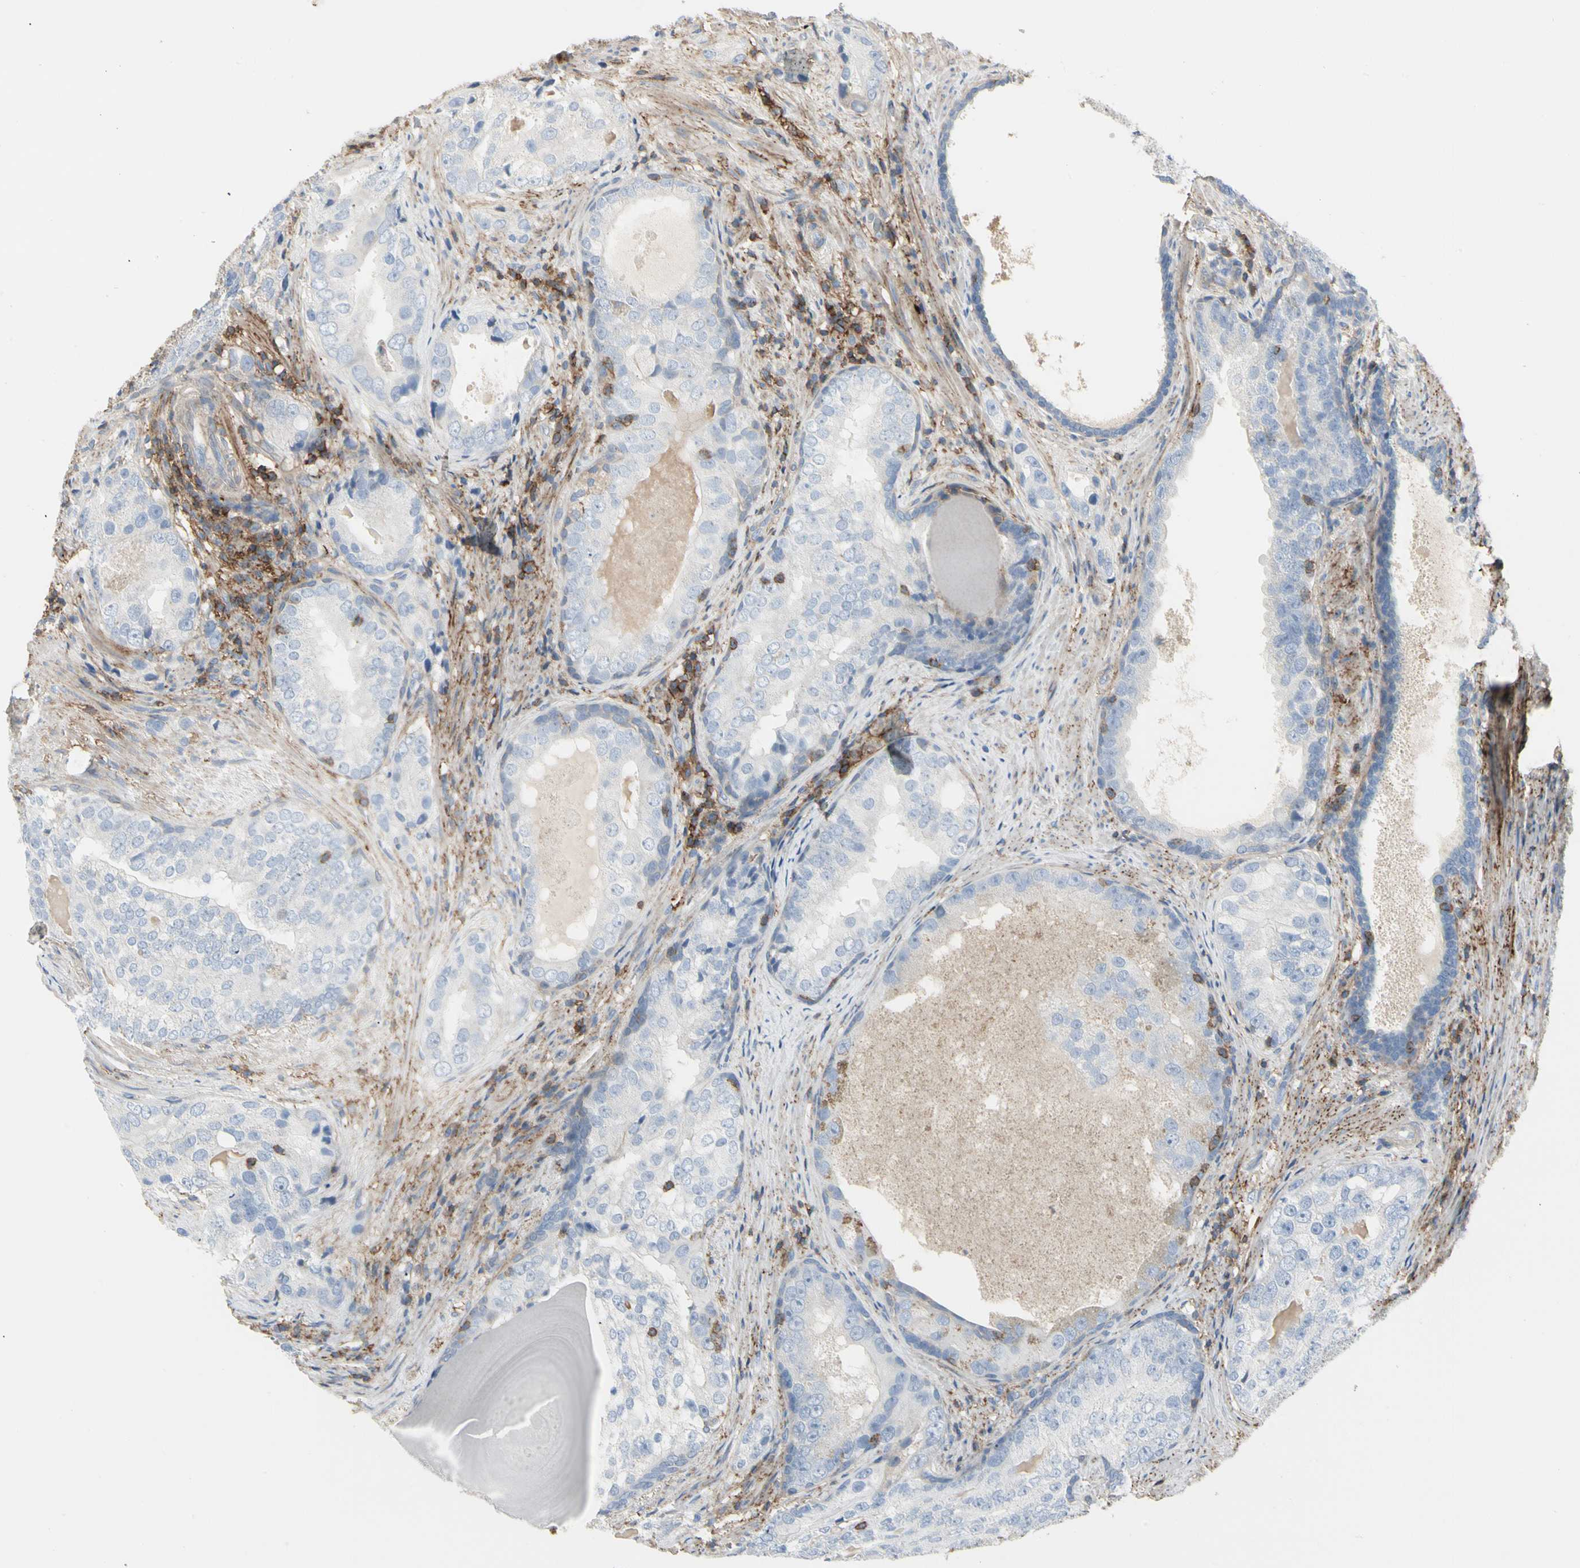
{"staining": {"intensity": "negative", "quantity": "none", "location": "none"}, "tissue": "prostate cancer", "cell_type": "Tumor cells", "image_type": "cancer", "snomed": [{"axis": "morphology", "description": "Adenocarcinoma, High grade"}, {"axis": "topography", "description": "Prostate"}], "caption": "Immunohistochemistry (IHC) image of human prostate high-grade adenocarcinoma stained for a protein (brown), which displays no positivity in tumor cells.", "gene": "CLEC2B", "patient": {"sex": "male", "age": 66}}